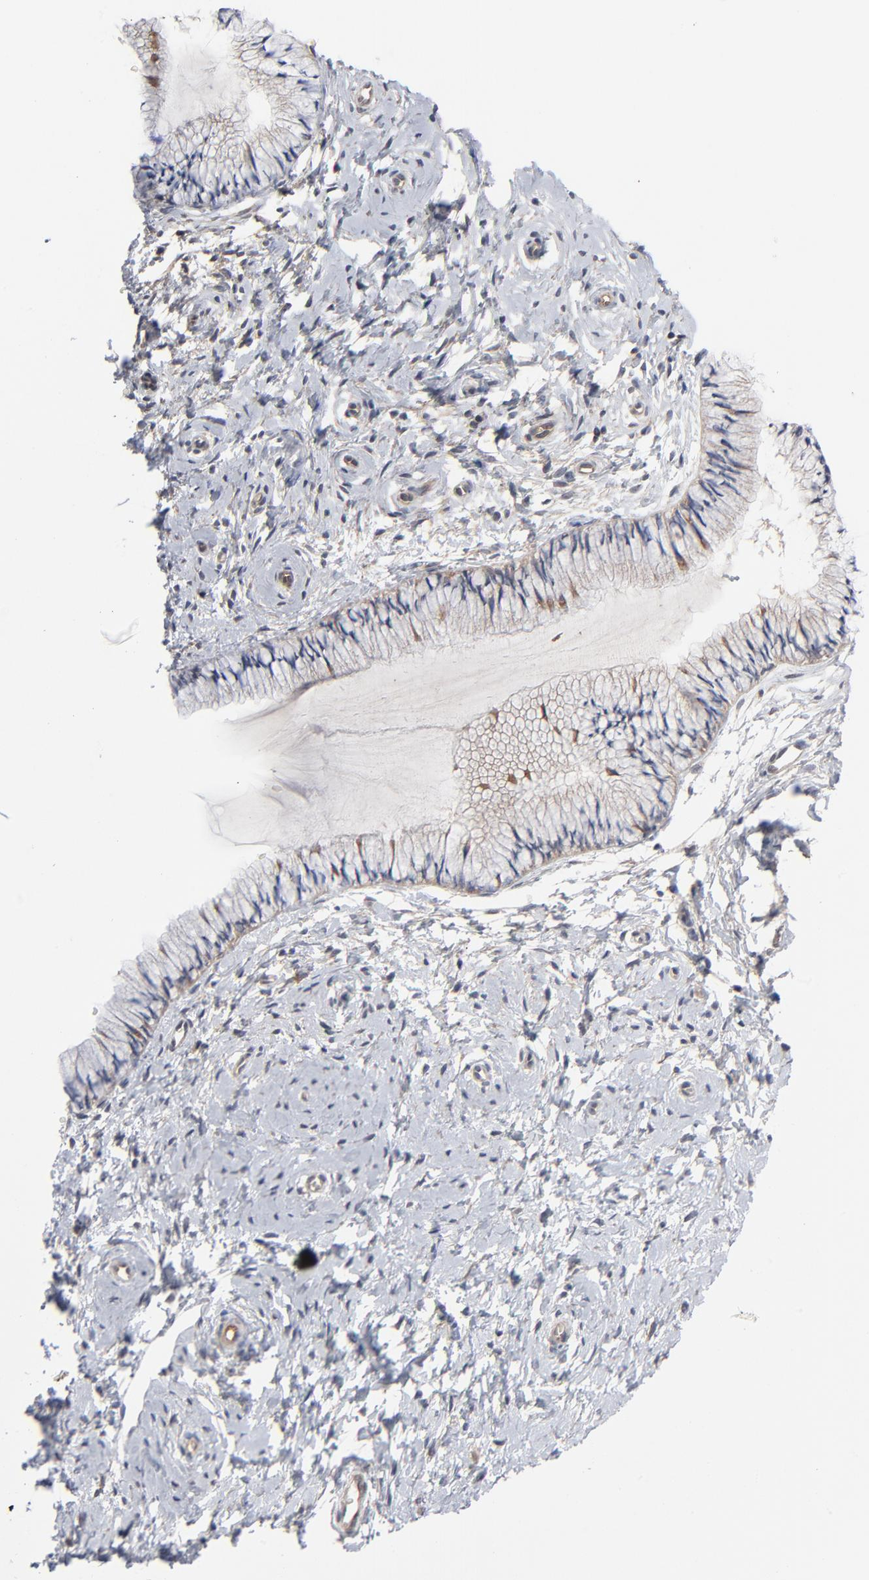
{"staining": {"intensity": "moderate", "quantity": ">75%", "location": "cytoplasmic/membranous"}, "tissue": "cervix", "cell_type": "Glandular cells", "image_type": "normal", "snomed": [{"axis": "morphology", "description": "Normal tissue, NOS"}, {"axis": "topography", "description": "Cervix"}], "caption": "A micrograph of human cervix stained for a protein demonstrates moderate cytoplasmic/membranous brown staining in glandular cells.", "gene": "ABLIM3", "patient": {"sex": "female", "age": 46}}